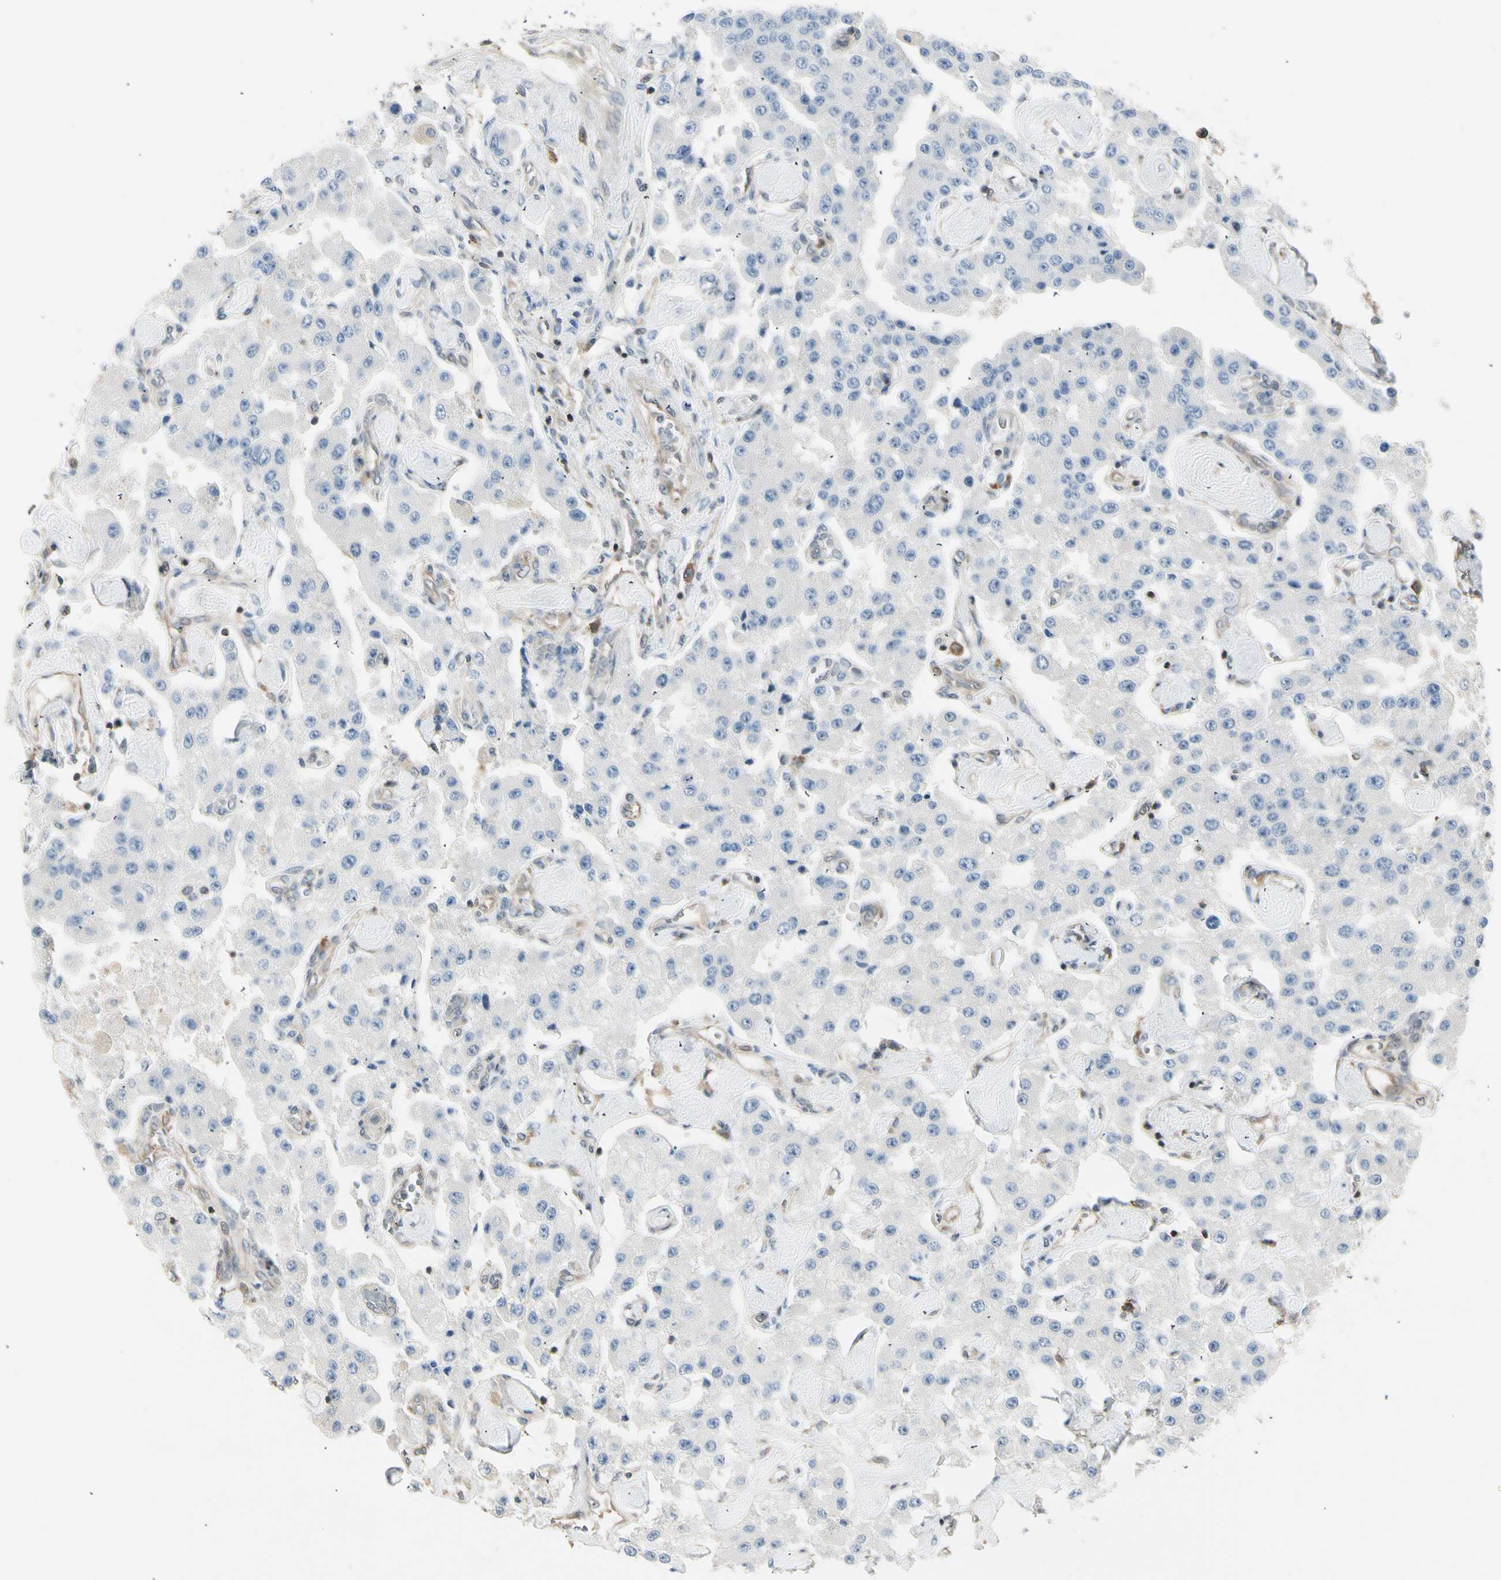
{"staining": {"intensity": "negative", "quantity": "none", "location": "none"}, "tissue": "carcinoid", "cell_type": "Tumor cells", "image_type": "cancer", "snomed": [{"axis": "morphology", "description": "Carcinoid, malignant, NOS"}, {"axis": "topography", "description": "Pancreas"}], "caption": "Tumor cells are negative for brown protein staining in carcinoid (malignant).", "gene": "OXSR1", "patient": {"sex": "male", "age": 41}}